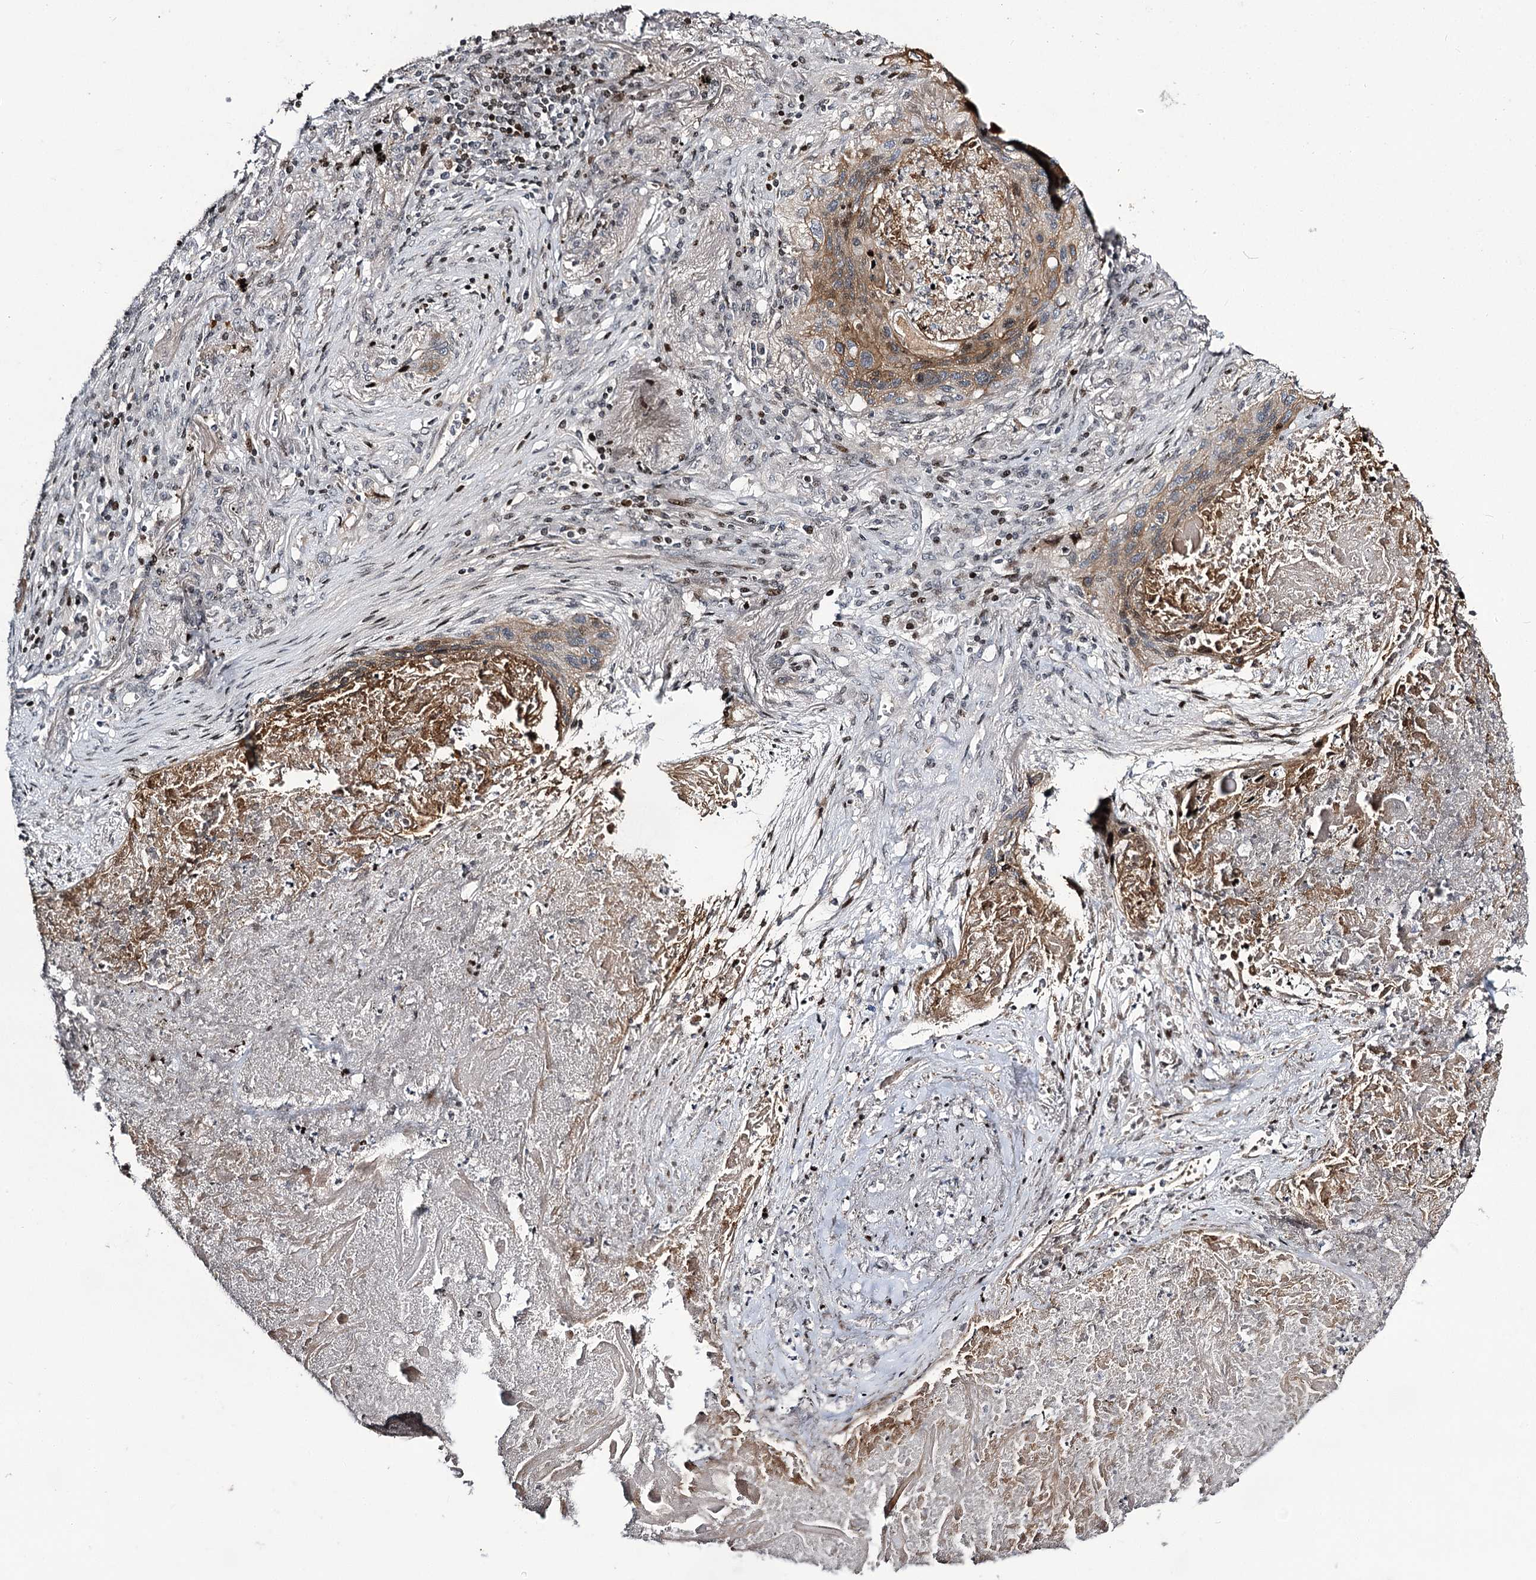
{"staining": {"intensity": "moderate", "quantity": "<25%", "location": "cytoplasmic/membranous"}, "tissue": "lung cancer", "cell_type": "Tumor cells", "image_type": "cancer", "snomed": [{"axis": "morphology", "description": "Squamous cell carcinoma, NOS"}, {"axis": "topography", "description": "Lung"}], "caption": "IHC micrograph of lung cancer stained for a protein (brown), which shows low levels of moderate cytoplasmic/membranous expression in about <25% of tumor cells.", "gene": "ITFG2", "patient": {"sex": "female", "age": 63}}